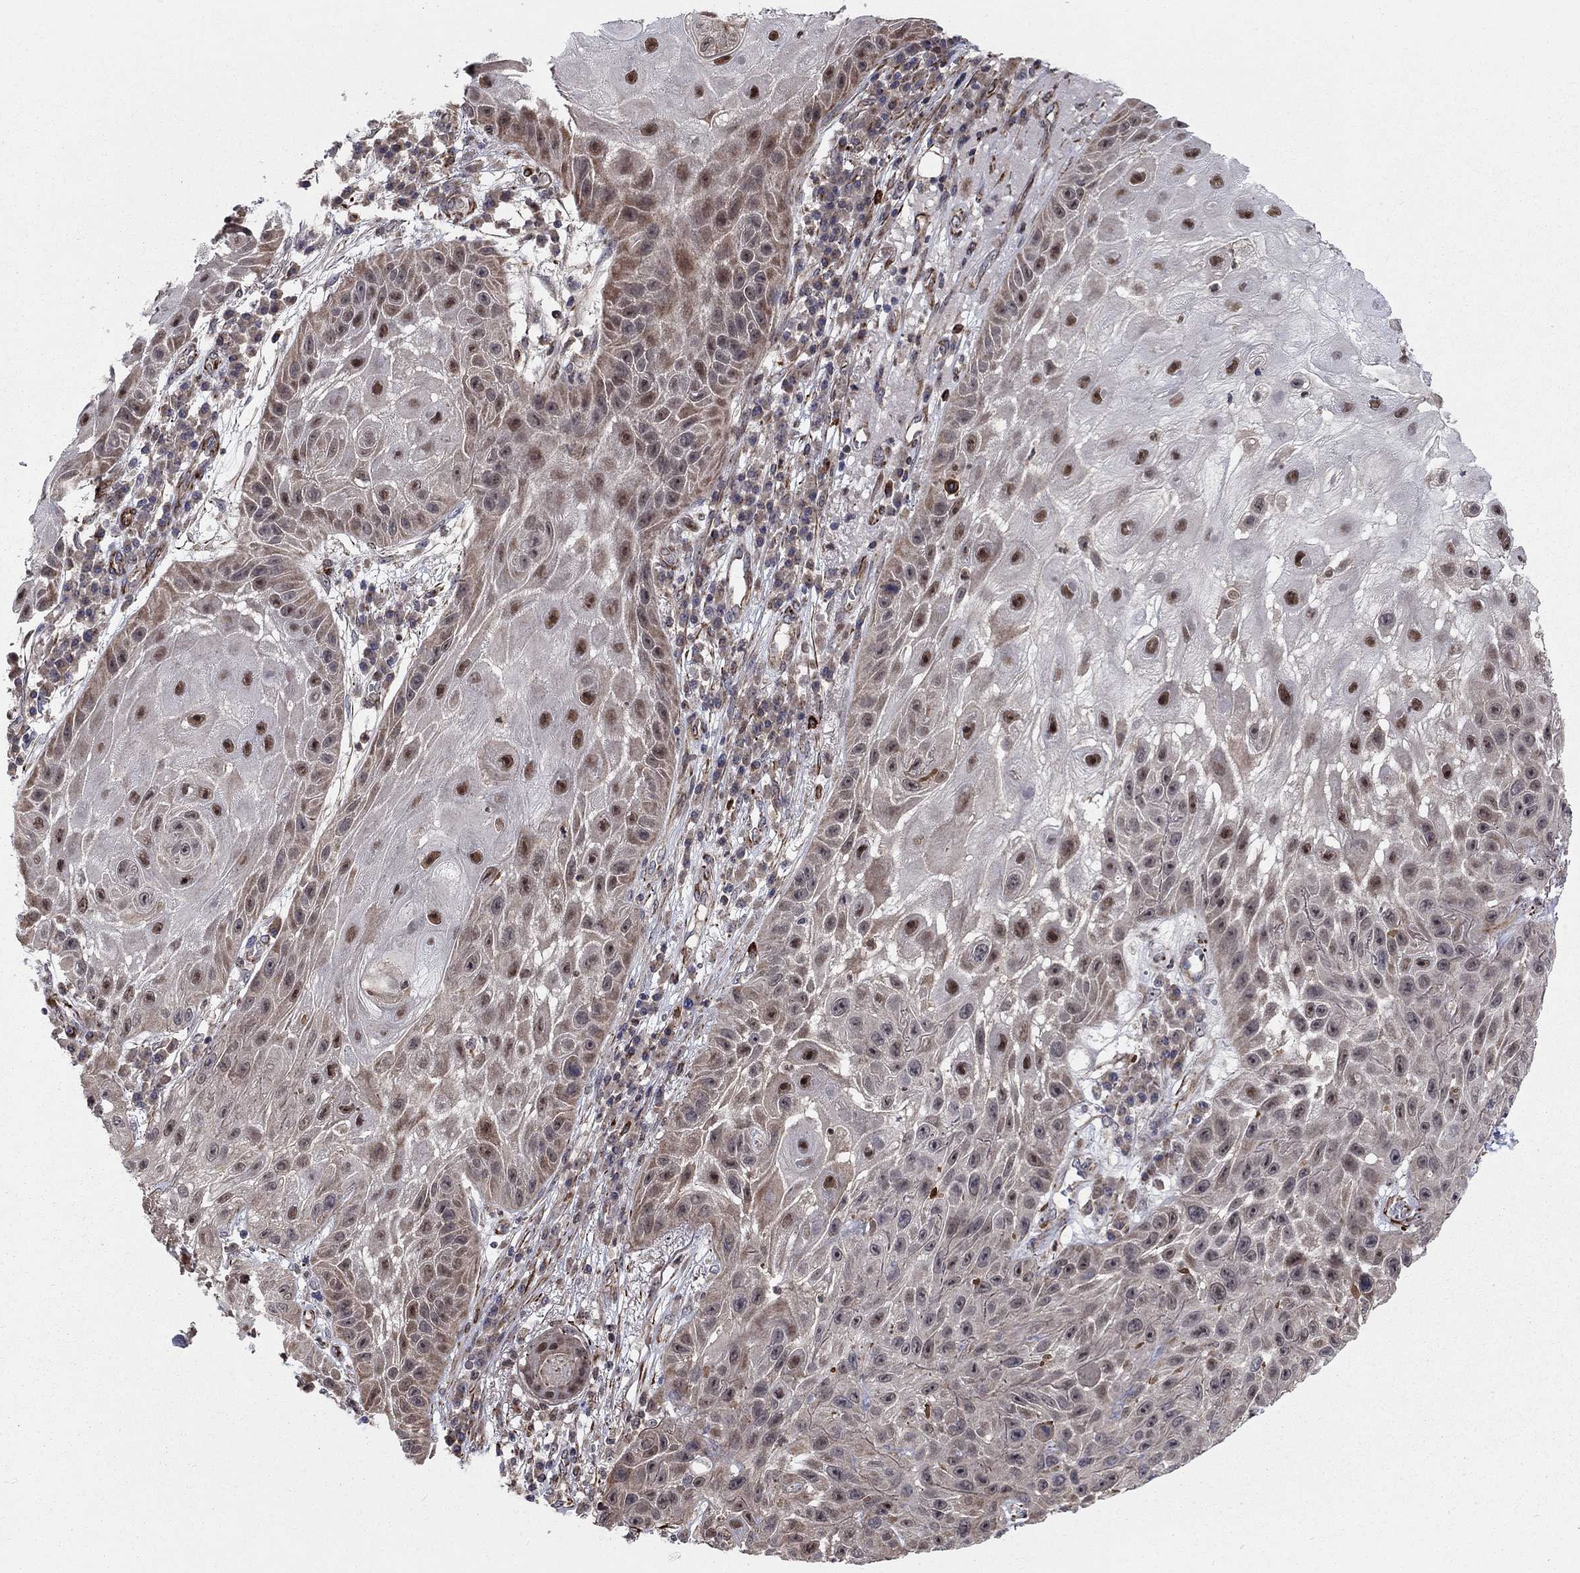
{"staining": {"intensity": "strong", "quantity": "<25%", "location": "nuclear"}, "tissue": "skin cancer", "cell_type": "Tumor cells", "image_type": "cancer", "snomed": [{"axis": "morphology", "description": "Normal tissue, NOS"}, {"axis": "morphology", "description": "Squamous cell carcinoma, NOS"}, {"axis": "topography", "description": "Skin"}], "caption": "The image exhibits immunohistochemical staining of skin squamous cell carcinoma. There is strong nuclear staining is seen in approximately <25% of tumor cells.", "gene": "MSRA", "patient": {"sex": "male", "age": 79}}